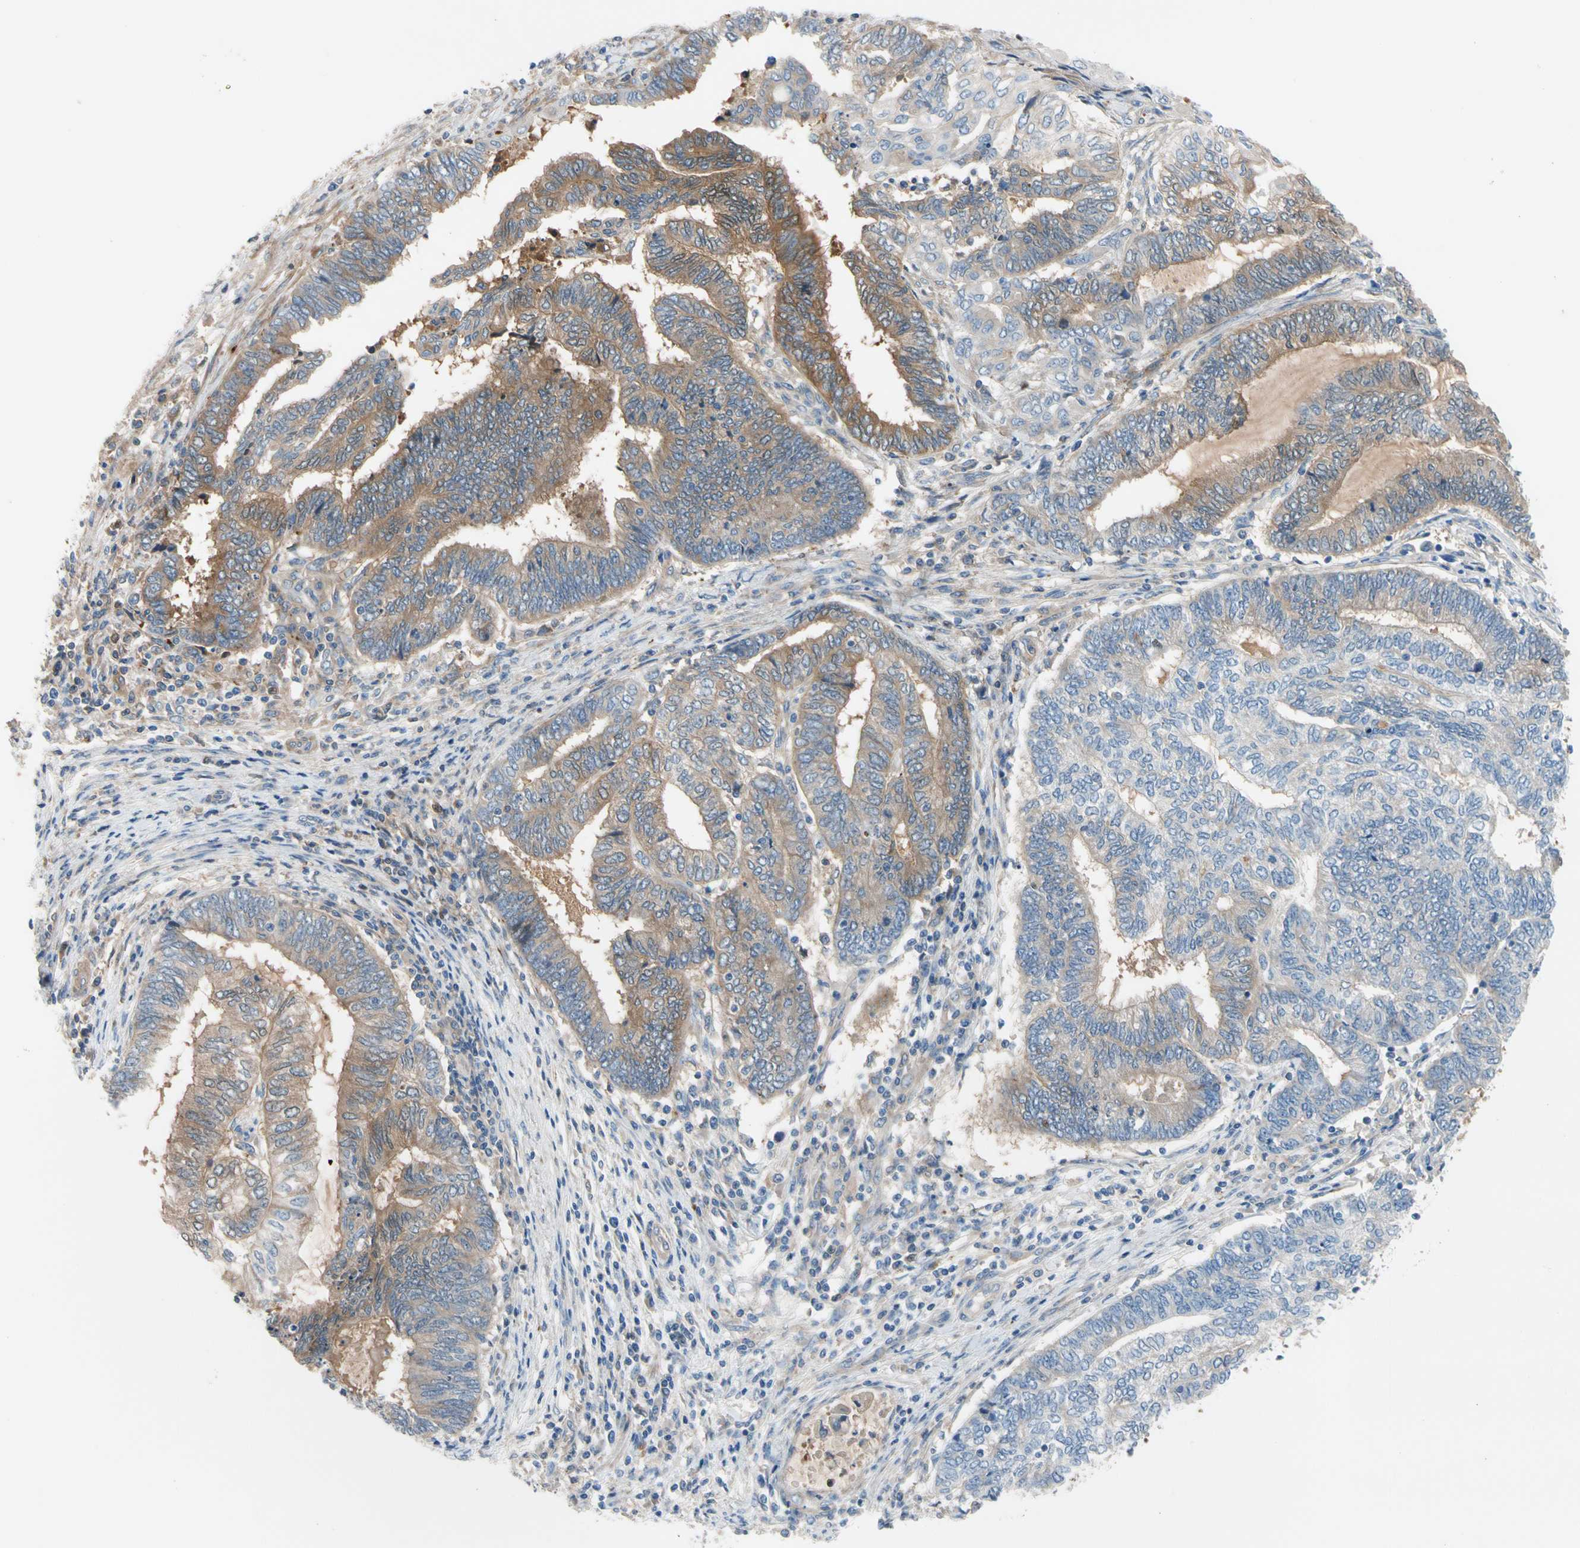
{"staining": {"intensity": "moderate", "quantity": "25%-75%", "location": "cytoplasmic/membranous"}, "tissue": "endometrial cancer", "cell_type": "Tumor cells", "image_type": "cancer", "snomed": [{"axis": "morphology", "description": "Adenocarcinoma, NOS"}, {"axis": "topography", "description": "Uterus"}, {"axis": "topography", "description": "Endometrium"}], "caption": "Immunohistochemistry (IHC) photomicrograph of neoplastic tissue: adenocarcinoma (endometrial) stained using immunohistochemistry demonstrates medium levels of moderate protein expression localized specifically in the cytoplasmic/membranous of tumor cells, appearing as a cytoplasmic/membranous brown color.", "gene": "ENTREP3", "patient": {"sex": "female", "age": 70}}